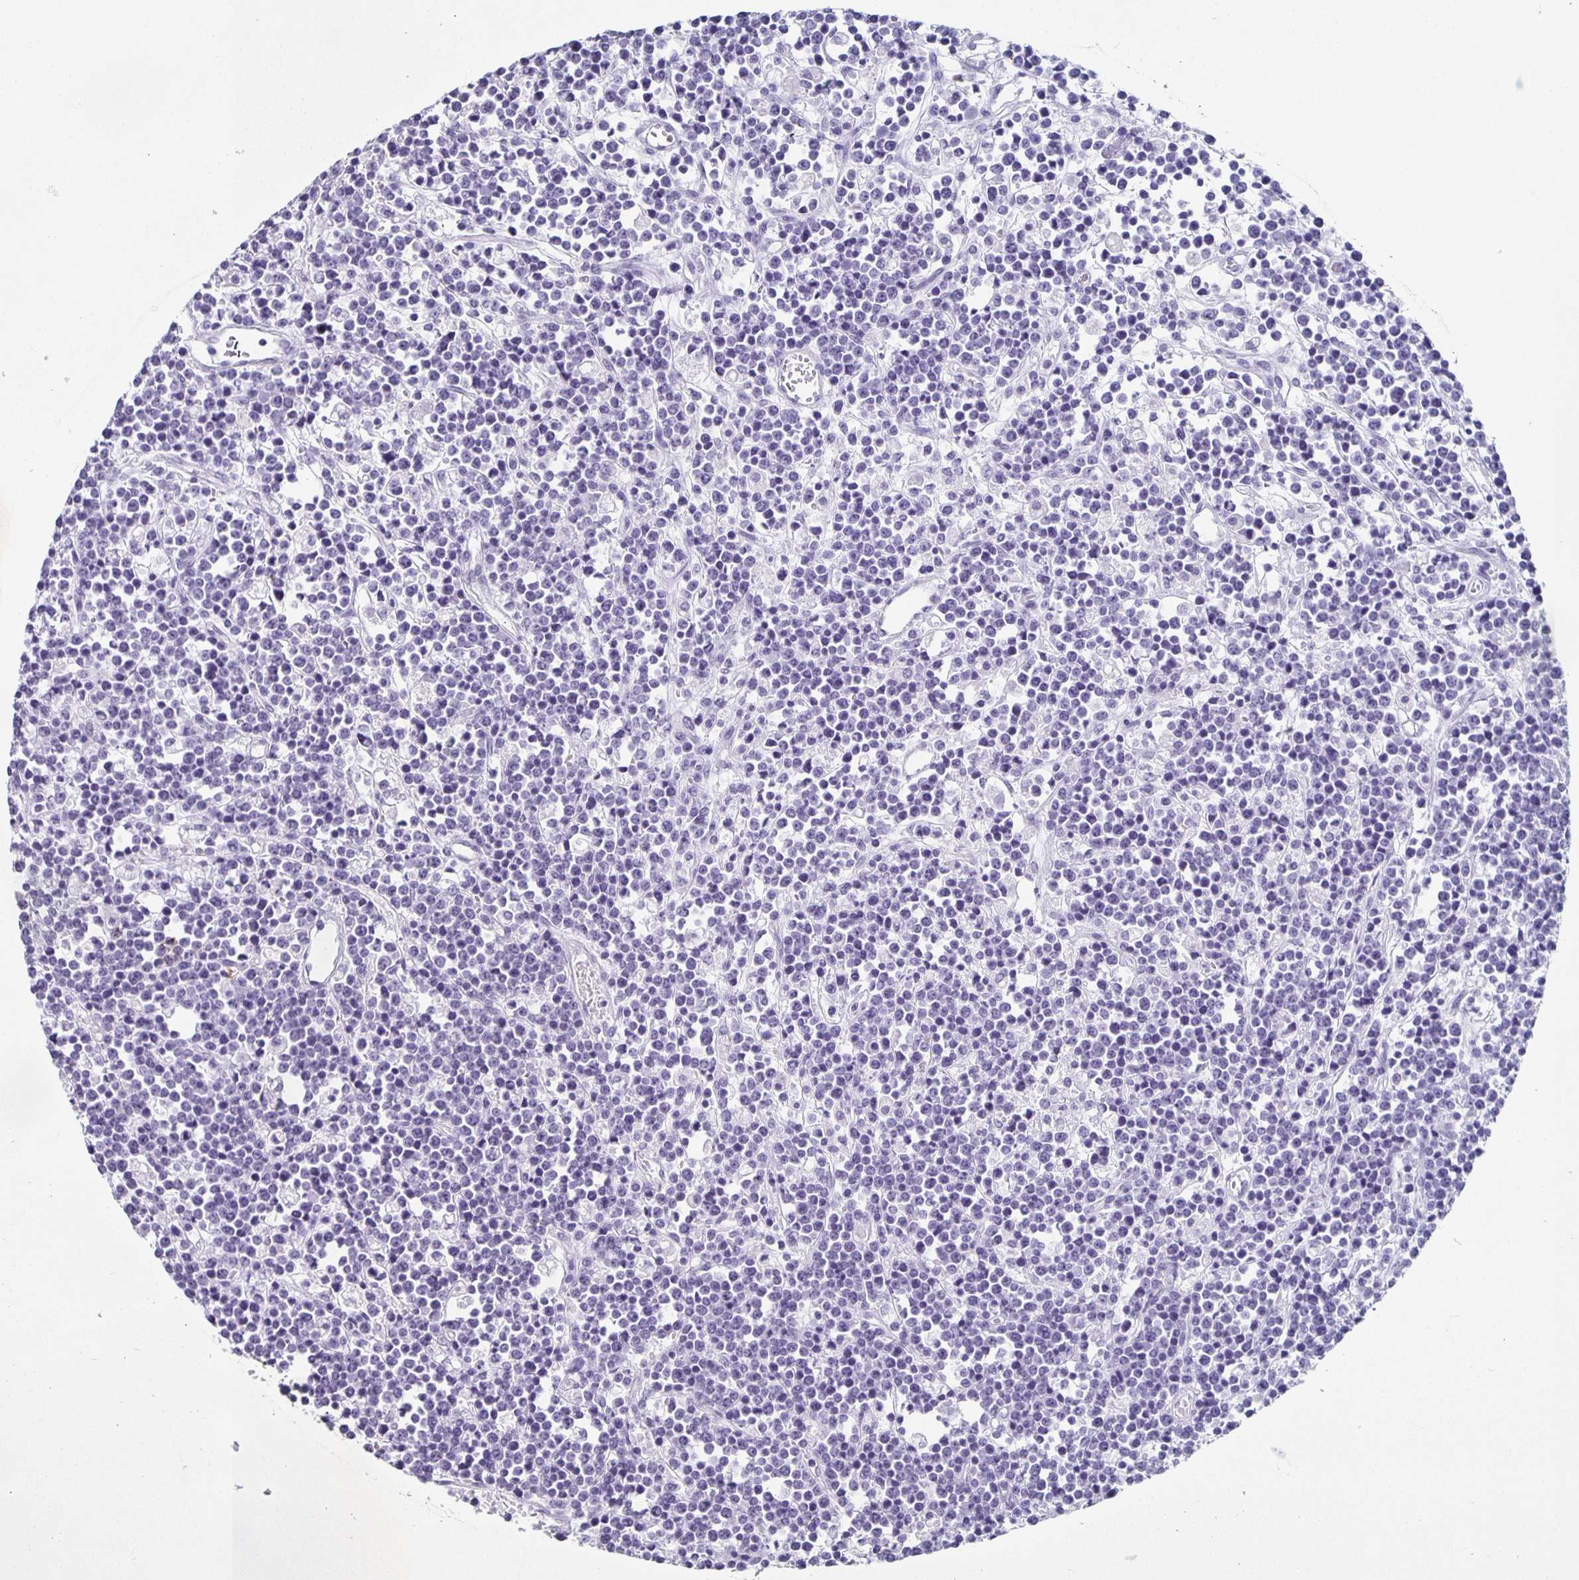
{"staining": {"intensity": "negative", "quantity": "none", "location": "none"}, "tissue": "lymphoma", "cell_type": "Tumor cells", "image_type": "cancer", "snomed": [{"axis": "morphology", "description": "Malignant lymphoma, non-Hodgkin's type, High grade"}, {"axis": "topography", "description": "Ovary"}], "caption": "IHC histopathology image of human lymphoma stained for a protein (brown), which shows no staining in tumor cells.", "gene": "TPPP", "patient": {"sex": "female", "age": 56}}